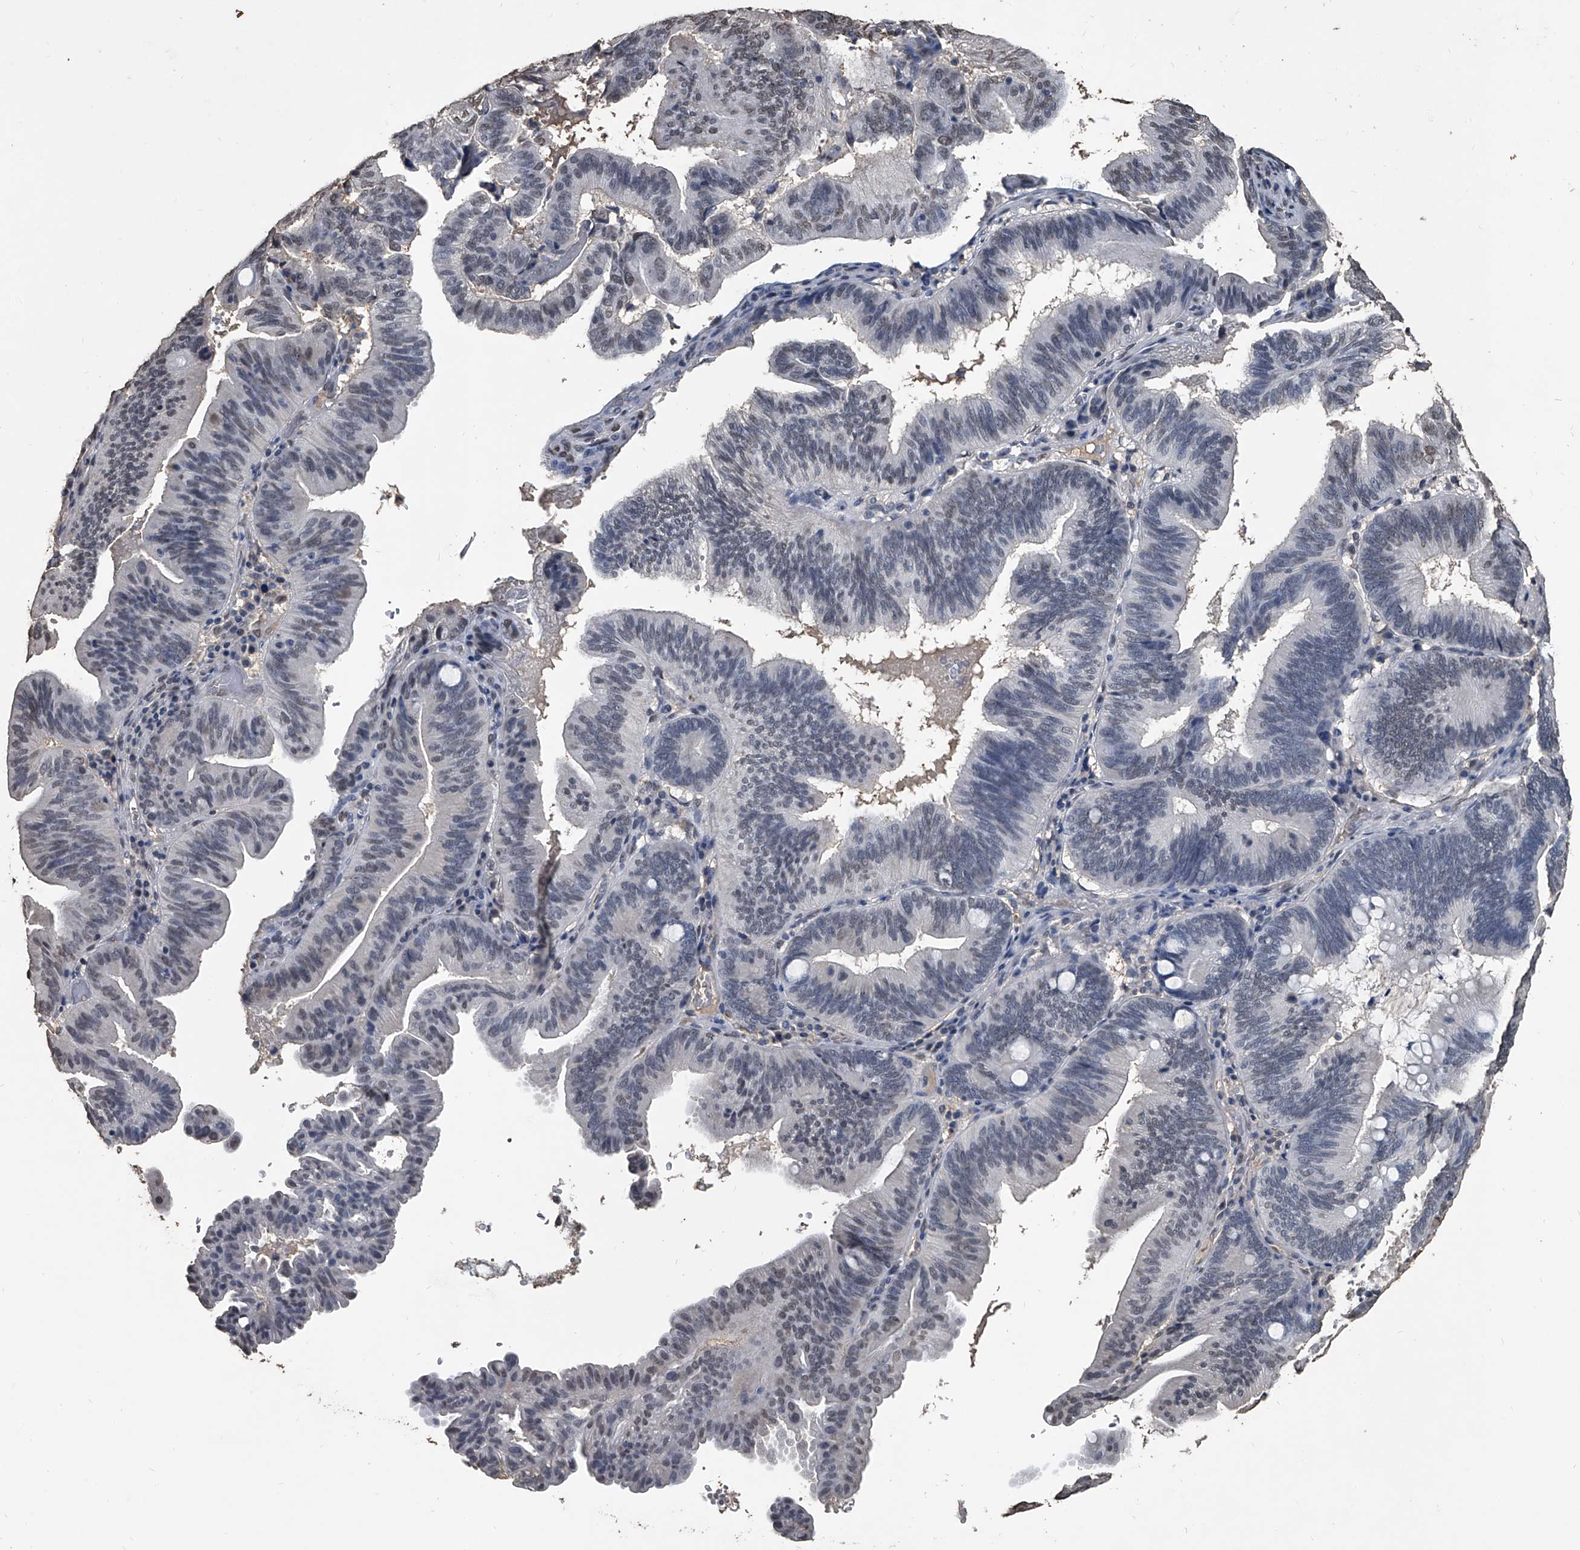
{"staining": {"intensity": "negative", "quantity": "none", "location": "none"}, "tissue": "pancreatic cancer", "cell_type": "Tumor cells", "image_type": "cancer", "snomed": [{"axis": "morphology", "description": "Adenocarcinoma, NOS"}, {"axis": "topography", "description": "Pancreas"}], "caption": "This is a histopathology image of immunohistochemistry (IHC) staining of adenocarcinoma (pancreatic), which shows no staining in tumor cells.", "gene": "MATR3", "patient": {"sex": "male", "age": 82}}